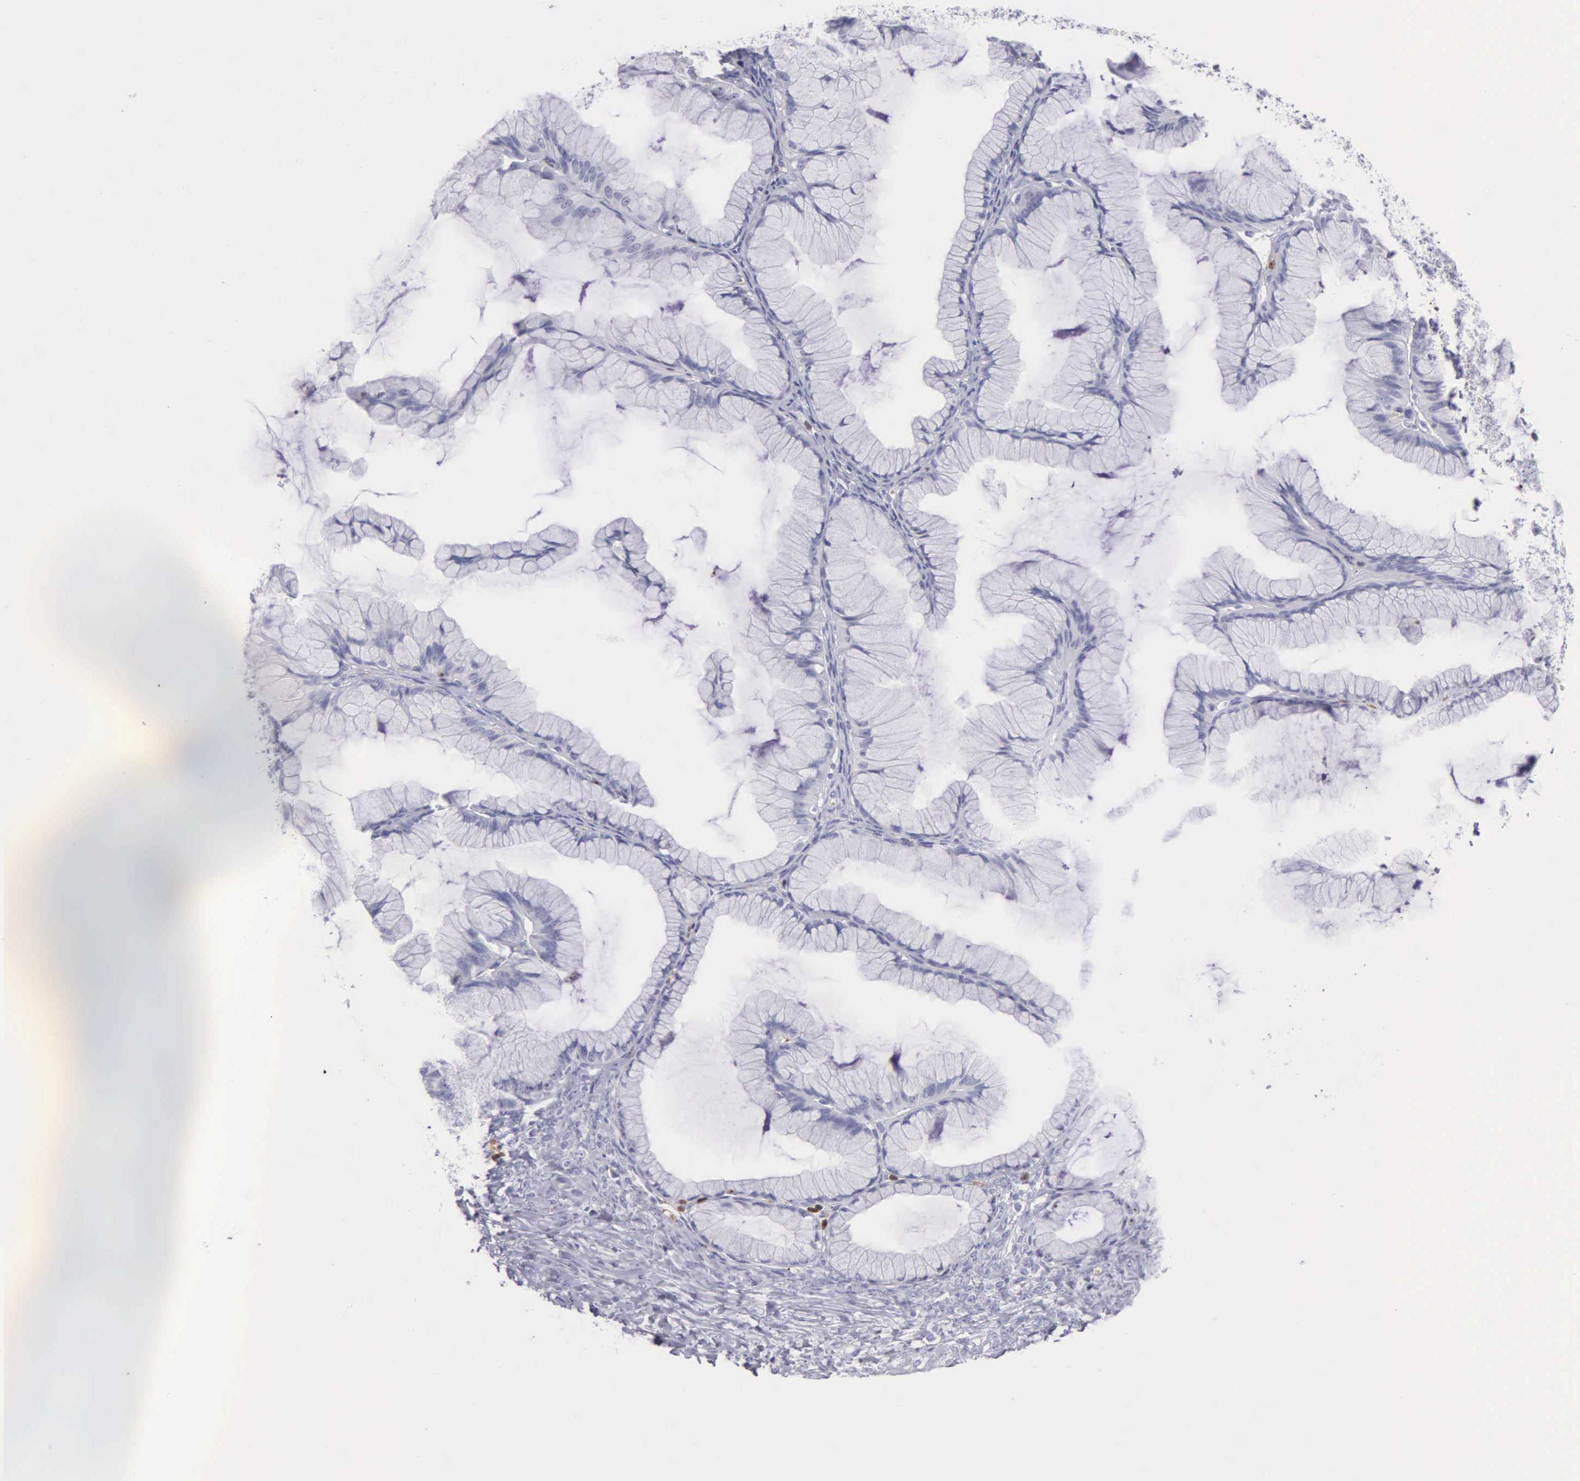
{"staining": {"intensity": "negative", "quantity": "none", "location": "none"}, "tissue": "ovarian cancer", "cell_type": "Tumor cells", "image_type": "cancer", "snomed": [{"axis": "morphology", "description": "Cystadenocarcinoma, mucinous, NOS"}, {"axis": "topography", "description": "Ovary"}], "caption": "Tumor cells are negative for brown protein staining in ovarian mucinous cystadenocarcinoma.", "gene": "SRGN", "patient": {"sex": "female", "age": 41}}